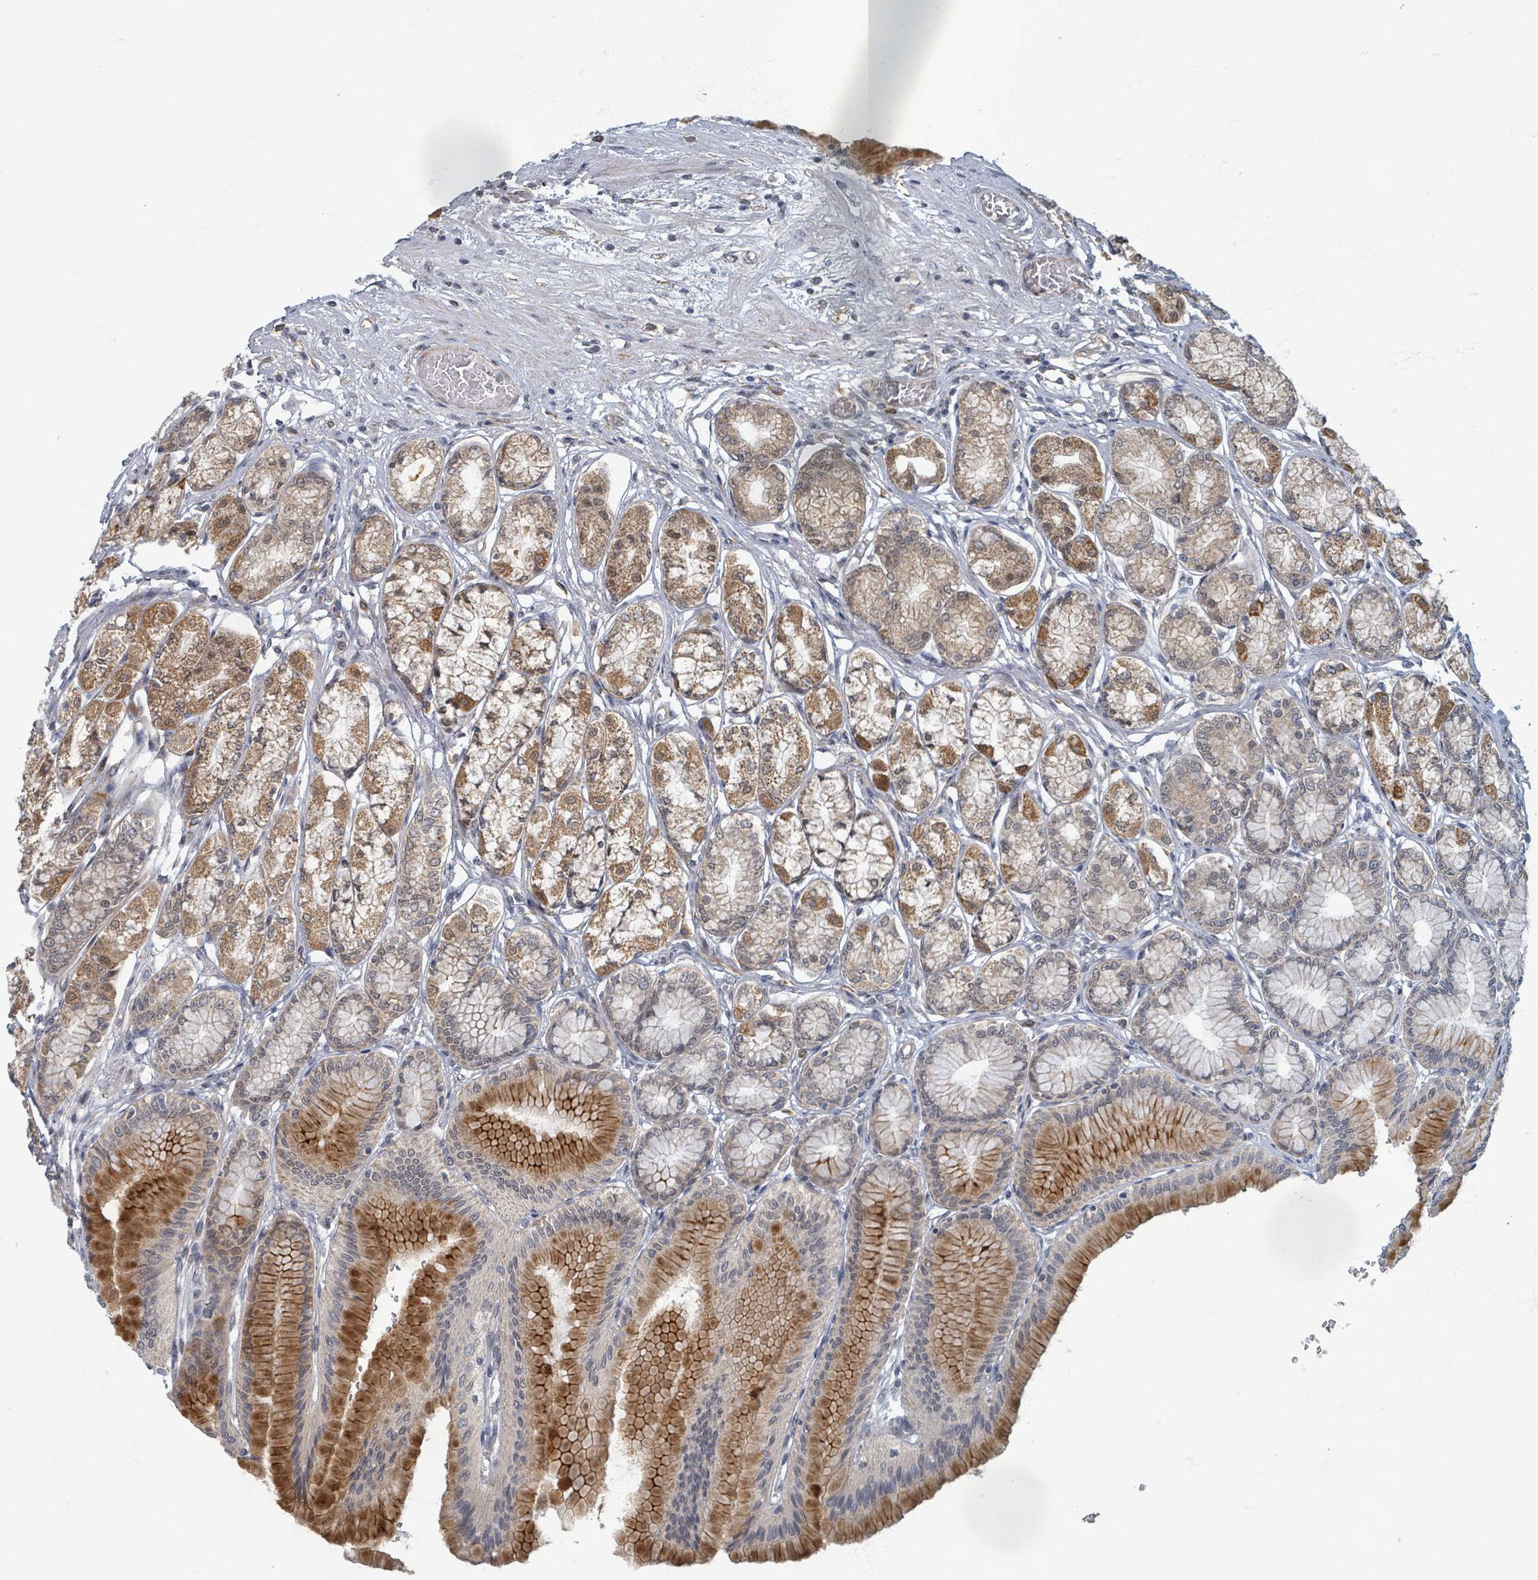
{"staining": {"intensity": "moderate", "quantity": ">75%", "location": "cytoplasmic/membranous,nuclear"}, "tissue": "stomach", "cell_type": "Glandular cells", "image_type": "normal", "snomed": [{"axis": "morphology", "description": "Normal tissue, NOS"}, {"axis": "morphology", "description": "Adenocarcinoma, NOS"}, {"axis": "morphology", "description": "Adenocarcinoma, High grade"}, {"axis": "topography", "description": "Stomach, upper"}, {"axis": "topography", "description": "Stomach"}], "caption": "Stomach stained with a brown dye demonstrates moderate cytoplasmic/membranous,nuclear positive staining in approximately >75% of glandular cells.", "gene": "INTS15", "patient": {"sex": "female", "age": 65}}